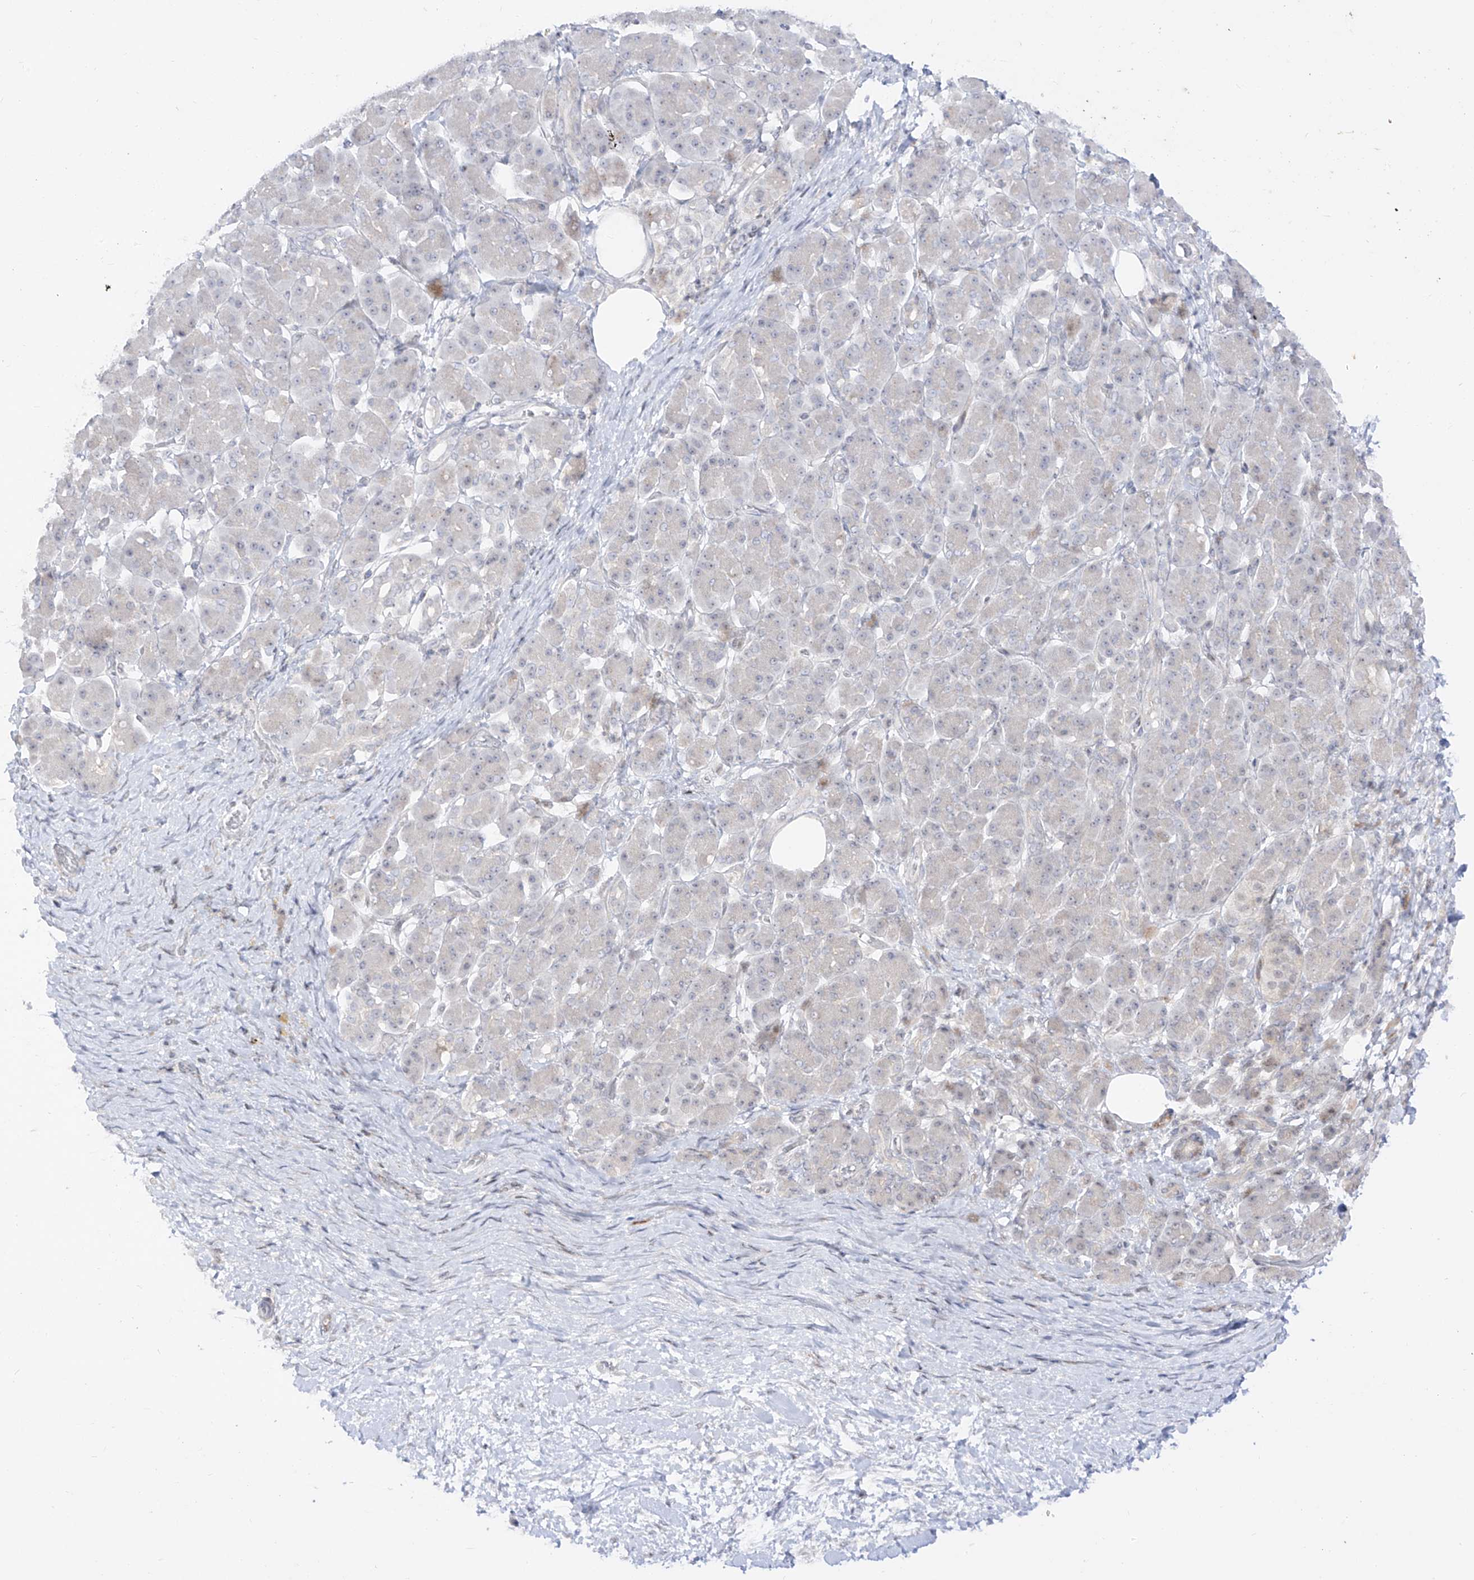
{"staining": {"intensity": "negative", "quantity": "none", "location": "none"}, "tissue": "pancreatic cancer", "cell_type": "Tumor cells", "image_type": "cancer", "snomed": [{"axis": "morphology", "description": "Adenocarcinoma, NOS"}, {"axis": "topography", "description": "Pancreas"}], "caption": "IHC histopathology image of neoplastic tissue: human pancreatic cancer (adenocarcinoma) stained with DAB (3,3'-diaminobenzidine) demonstrates no significant protein expression in tumor cells.", "gene": "ZNF180", "patient": {"sex": "male", "age": 58}}